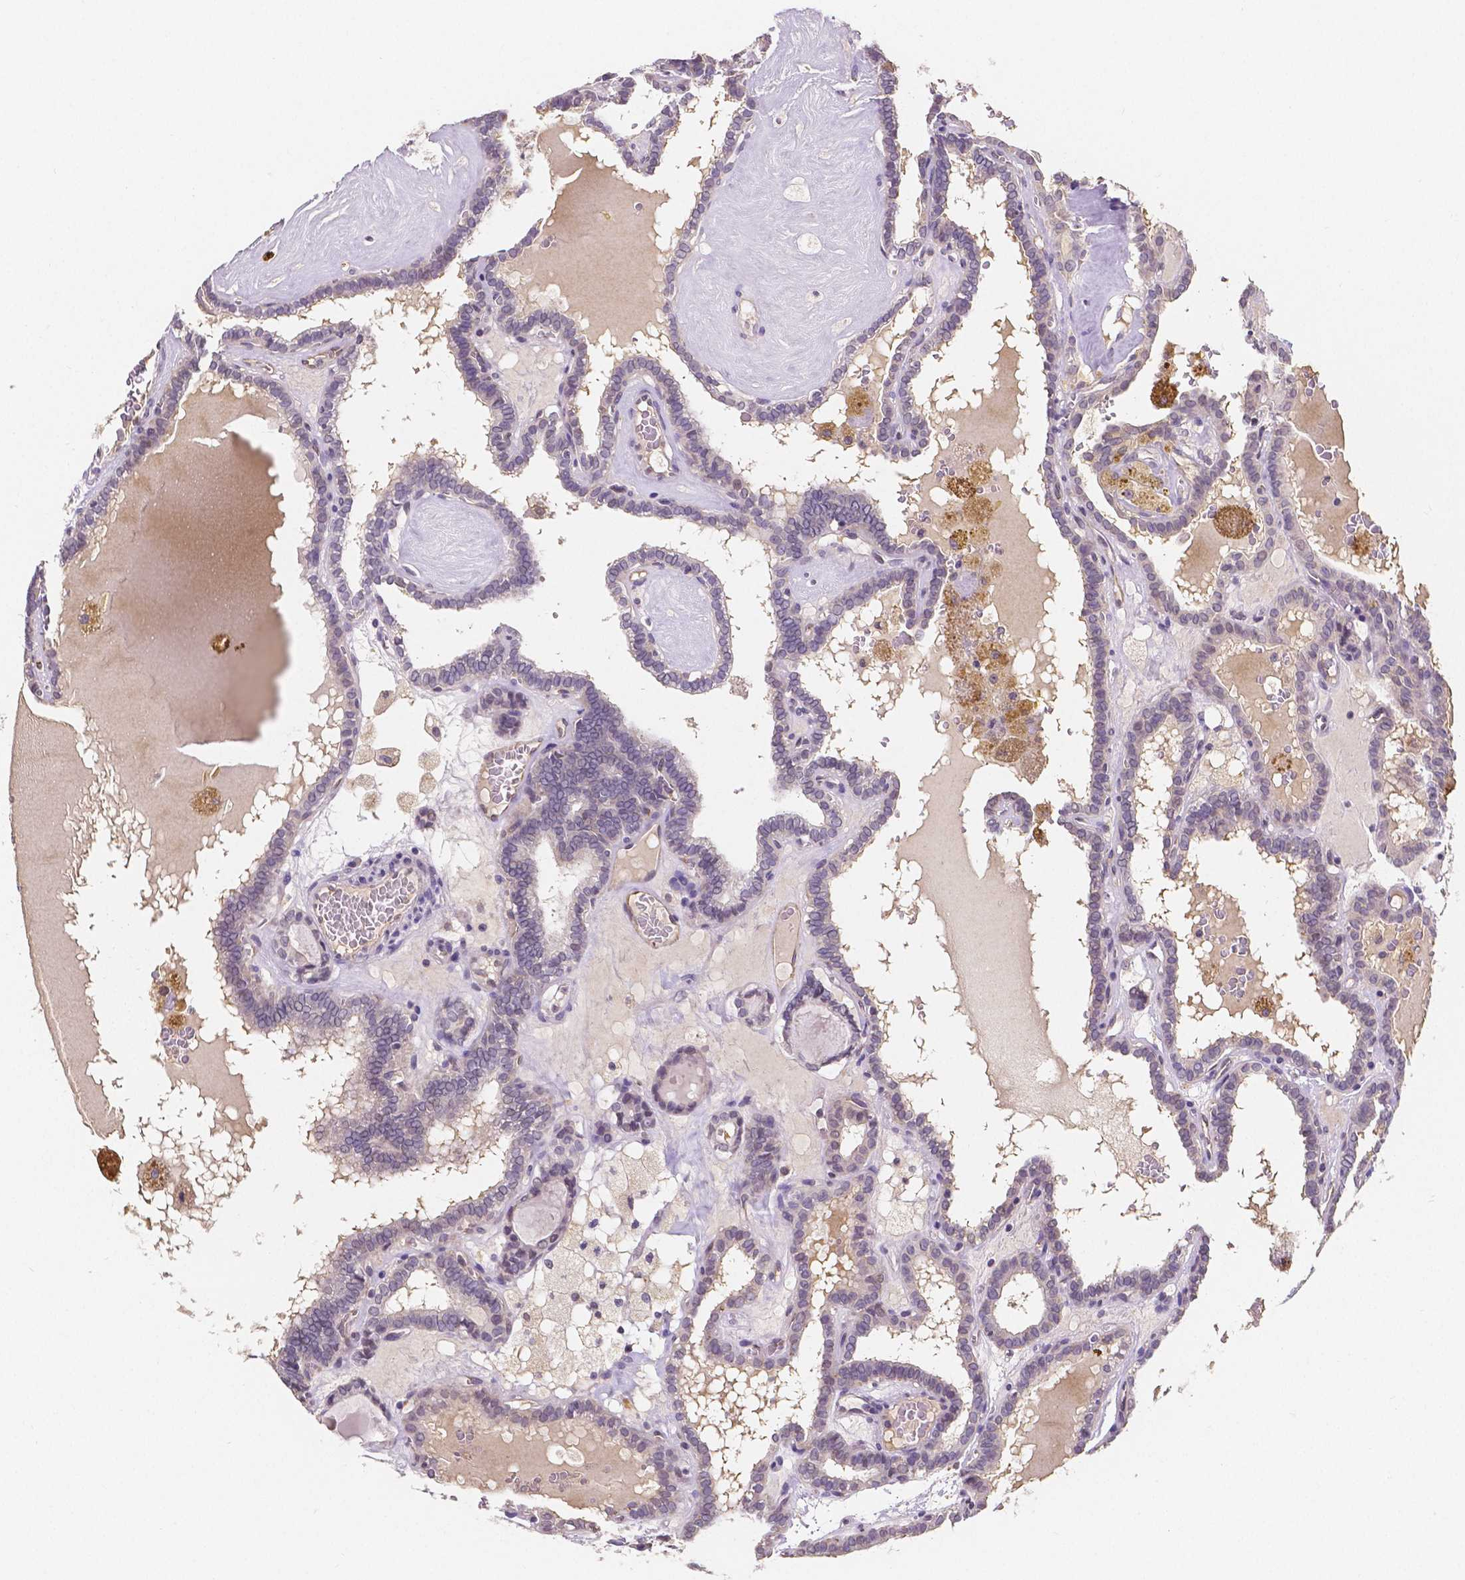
{"staining": {"intensity": "negative", "quantity": "none", "location": "none"}, "tissue": "thyroid cancer", "cell_type": "Tumor cells", "image_type": "cancer", "snomed": [{"axis": "morphology", "description": "Papillary adenocarcinoma, NOS"}, {"axis": "topography", "description": "Thyroid gland"}], "caption": "DAB (3,3'-diaminobenzidine) immunohistochemical staining of human thyroid cancer shows no significant staining in tumor cells.", "gene": "ELAVL2", "patient": {"sex": "female", "age": 39}}